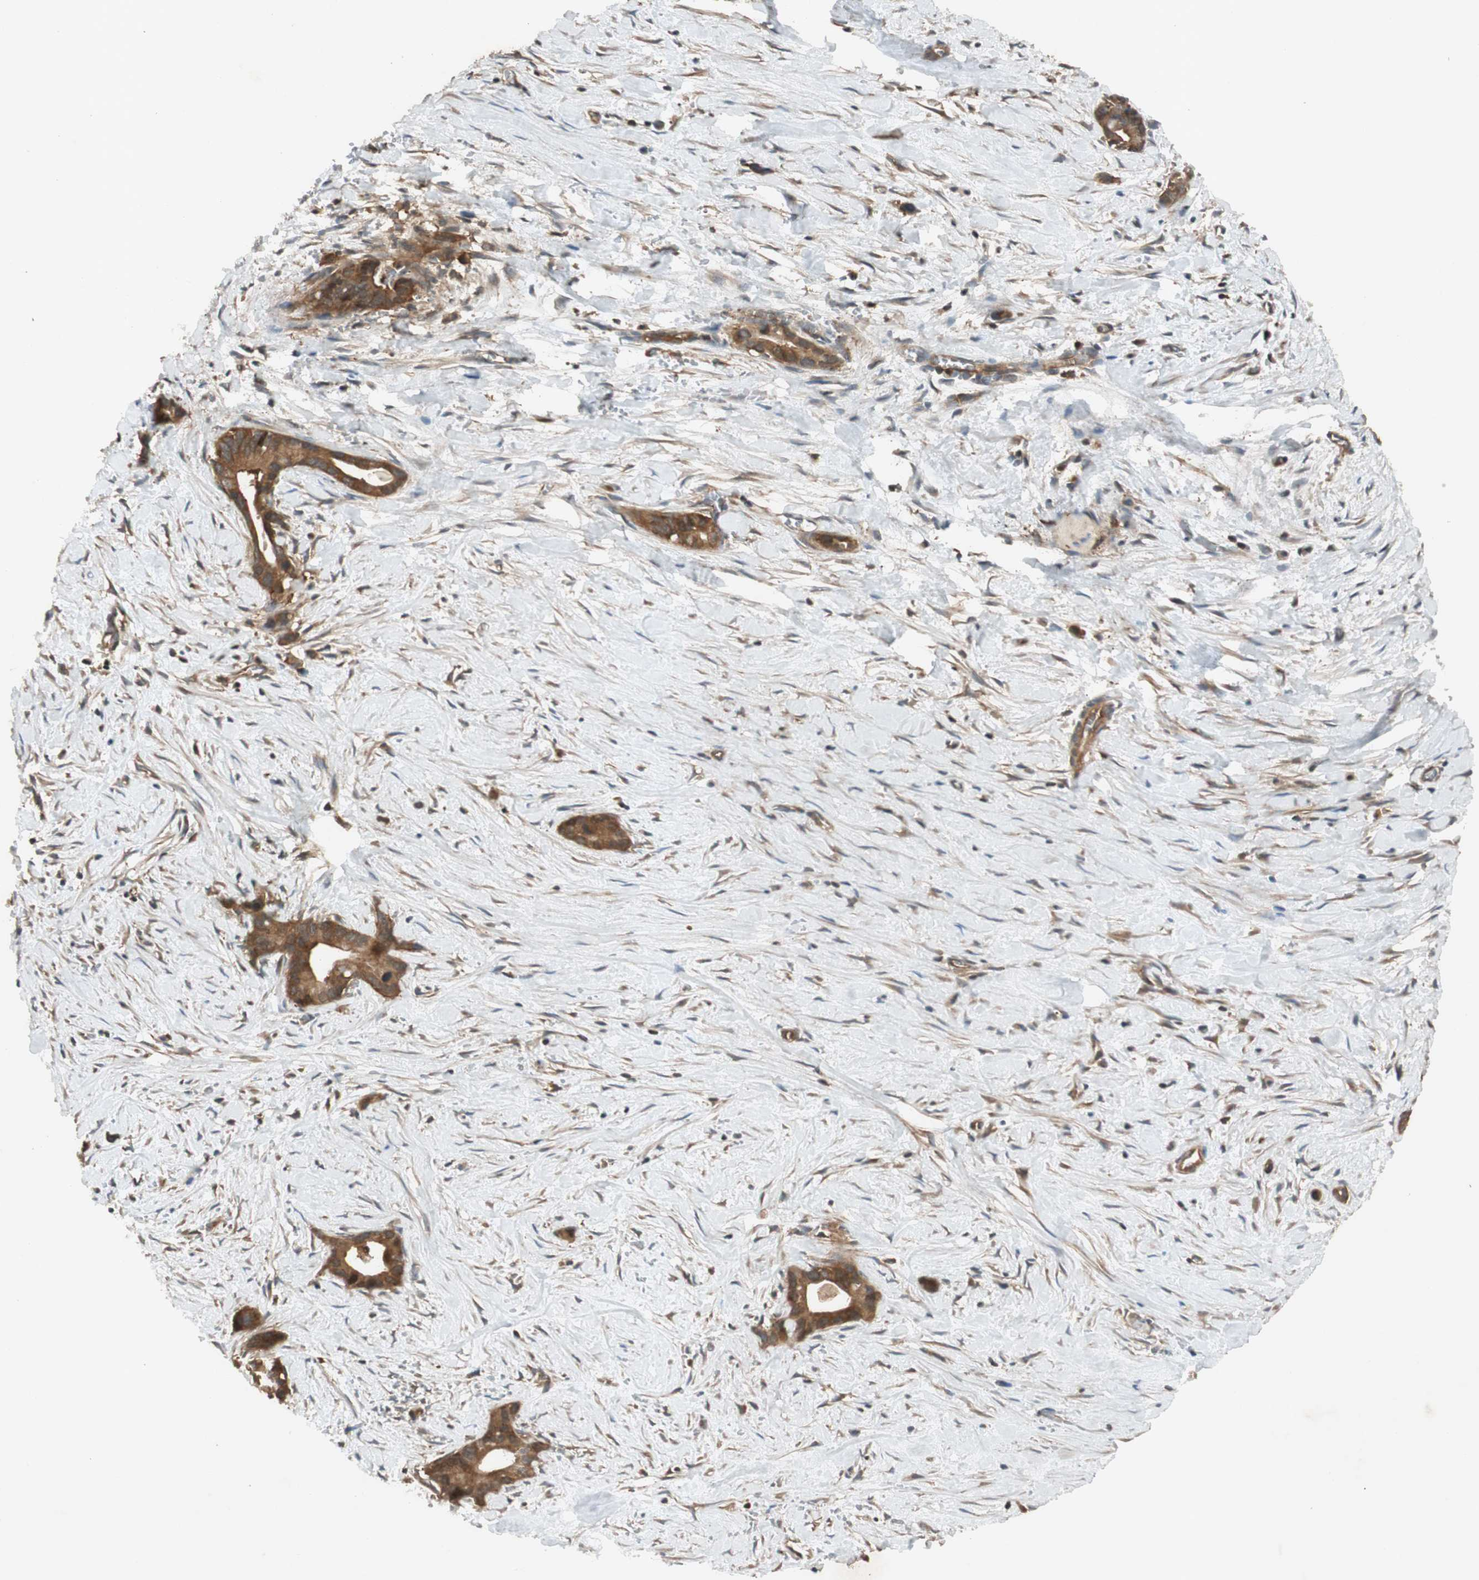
{"staining": {"intensity": "moderate", "quantity": ">75%", "location": "cytoplasmic/membranous"}, "tissue": "liver cancer", "cell_type": "Tumor cells", "image_type": "cancer", "snomed": [{"axis": "morphology", "description": "Cholangiocarcinoma"}, {"axis": "topography", "description": "Liver"}], "caption": "Tumor cells exhibit medium levels of moderate cytoplasmic/membranous positivity in approximately >75% of cells in human liver cancer. Ihc stains the protein in brown and the nuclei are stained blue.", "gene": "EPHA8", "patient": {"sex": "female", "age": 55}}